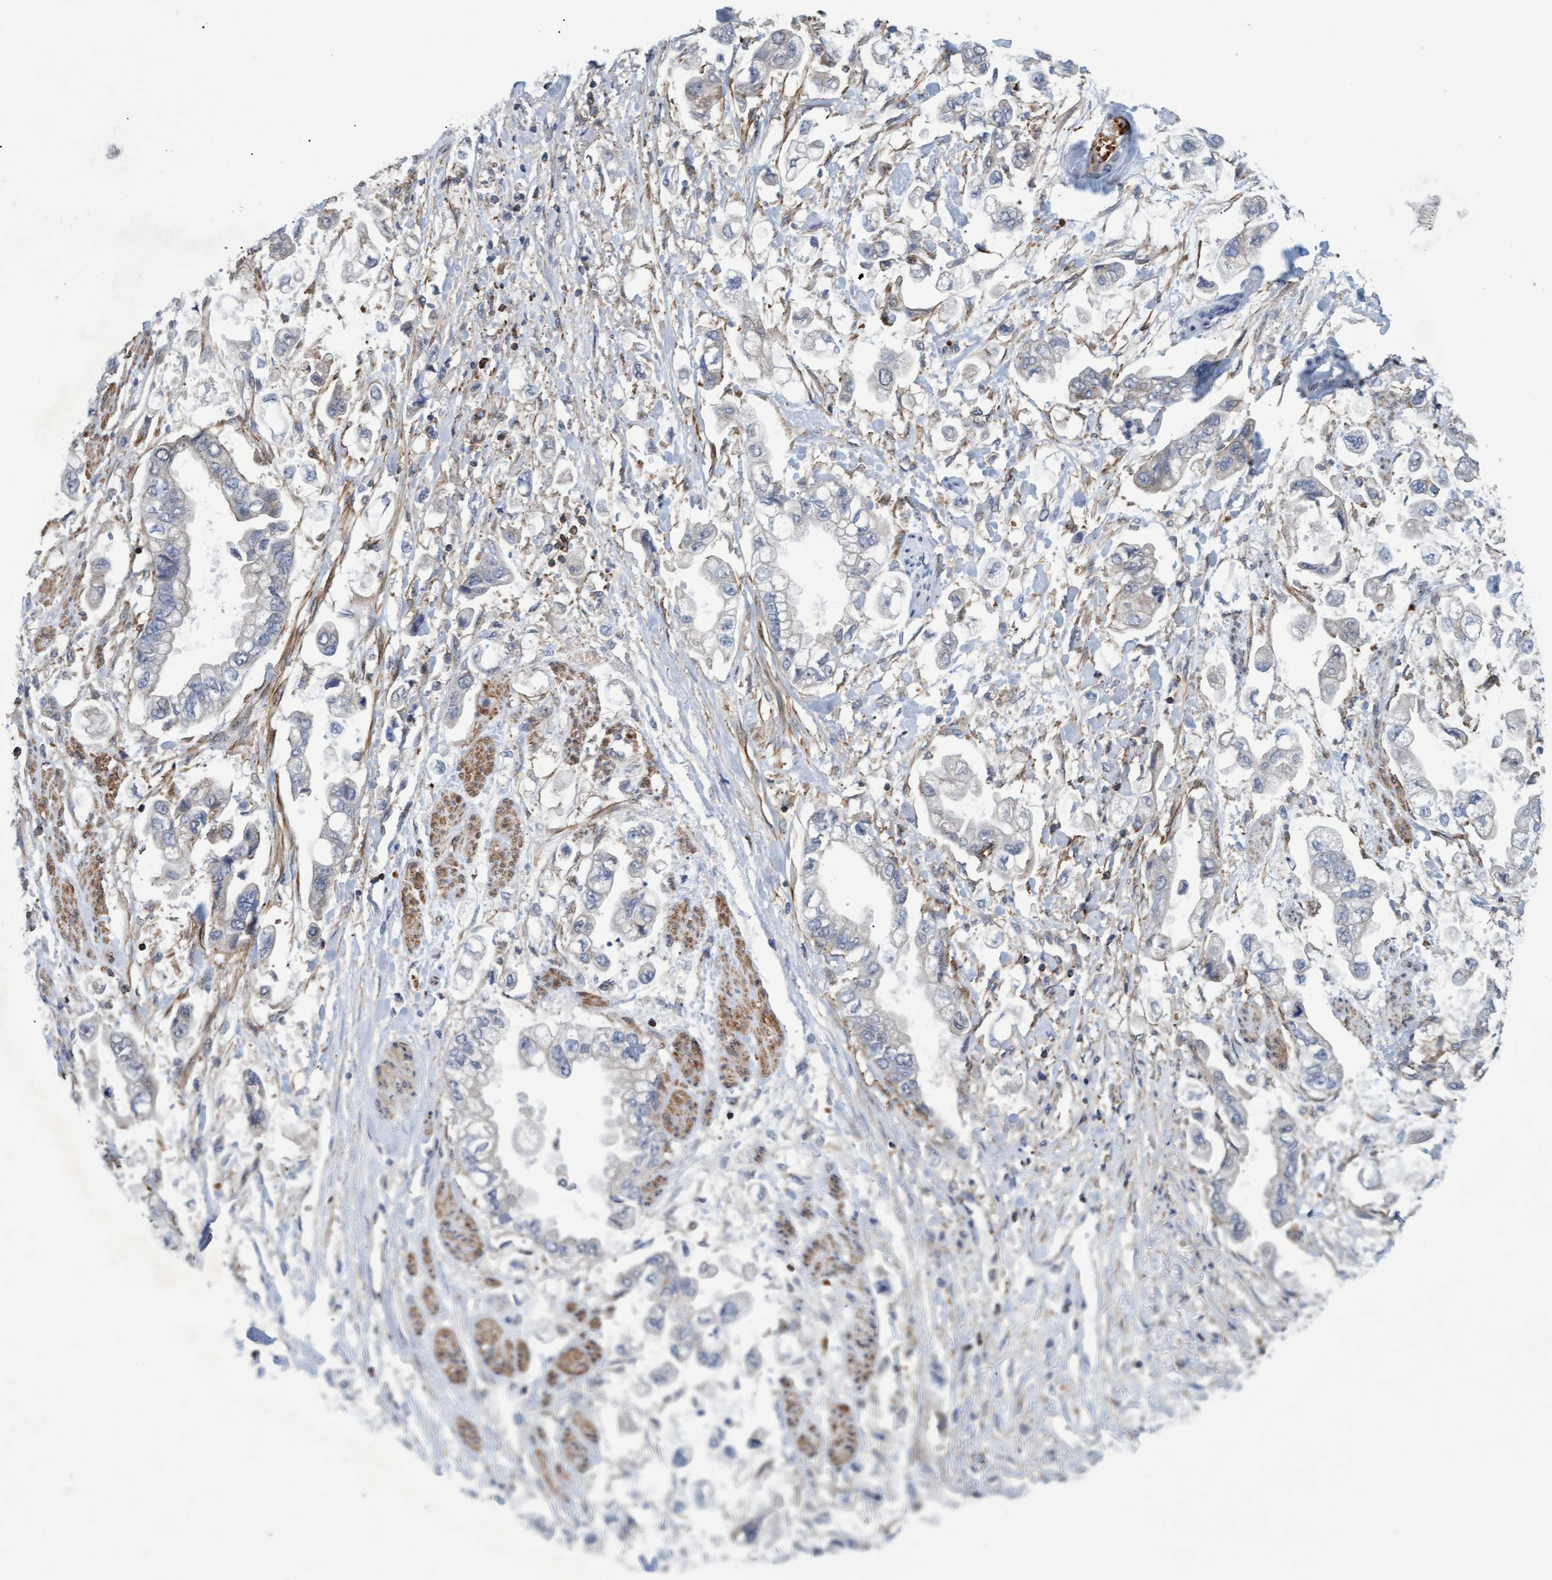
{"staining": {"intensity": "negative", "quantity": "none", "location": "none"}, "tissue": "stomach cancer", "cell_type": "Tumor cells", "image_type": "cancer", "snomed": [{"axis": "morphology", "description": "Normal tissue, NOS"}, {"axis": "morphology", "description": "Adenocarcinoma, NOS"}, {"axis": "topography", "description": "Stomach"}], "caption": "Immunohistochemistry photomicrograph of neoplastic tissue: stomach adenocarcinoma stained with DAB (3,3'-diaminobenzidine) exhibits no significant protein expression in tumor cells.", "gene": "NAA15", "patient": {"sex": "male", "age": 62}}